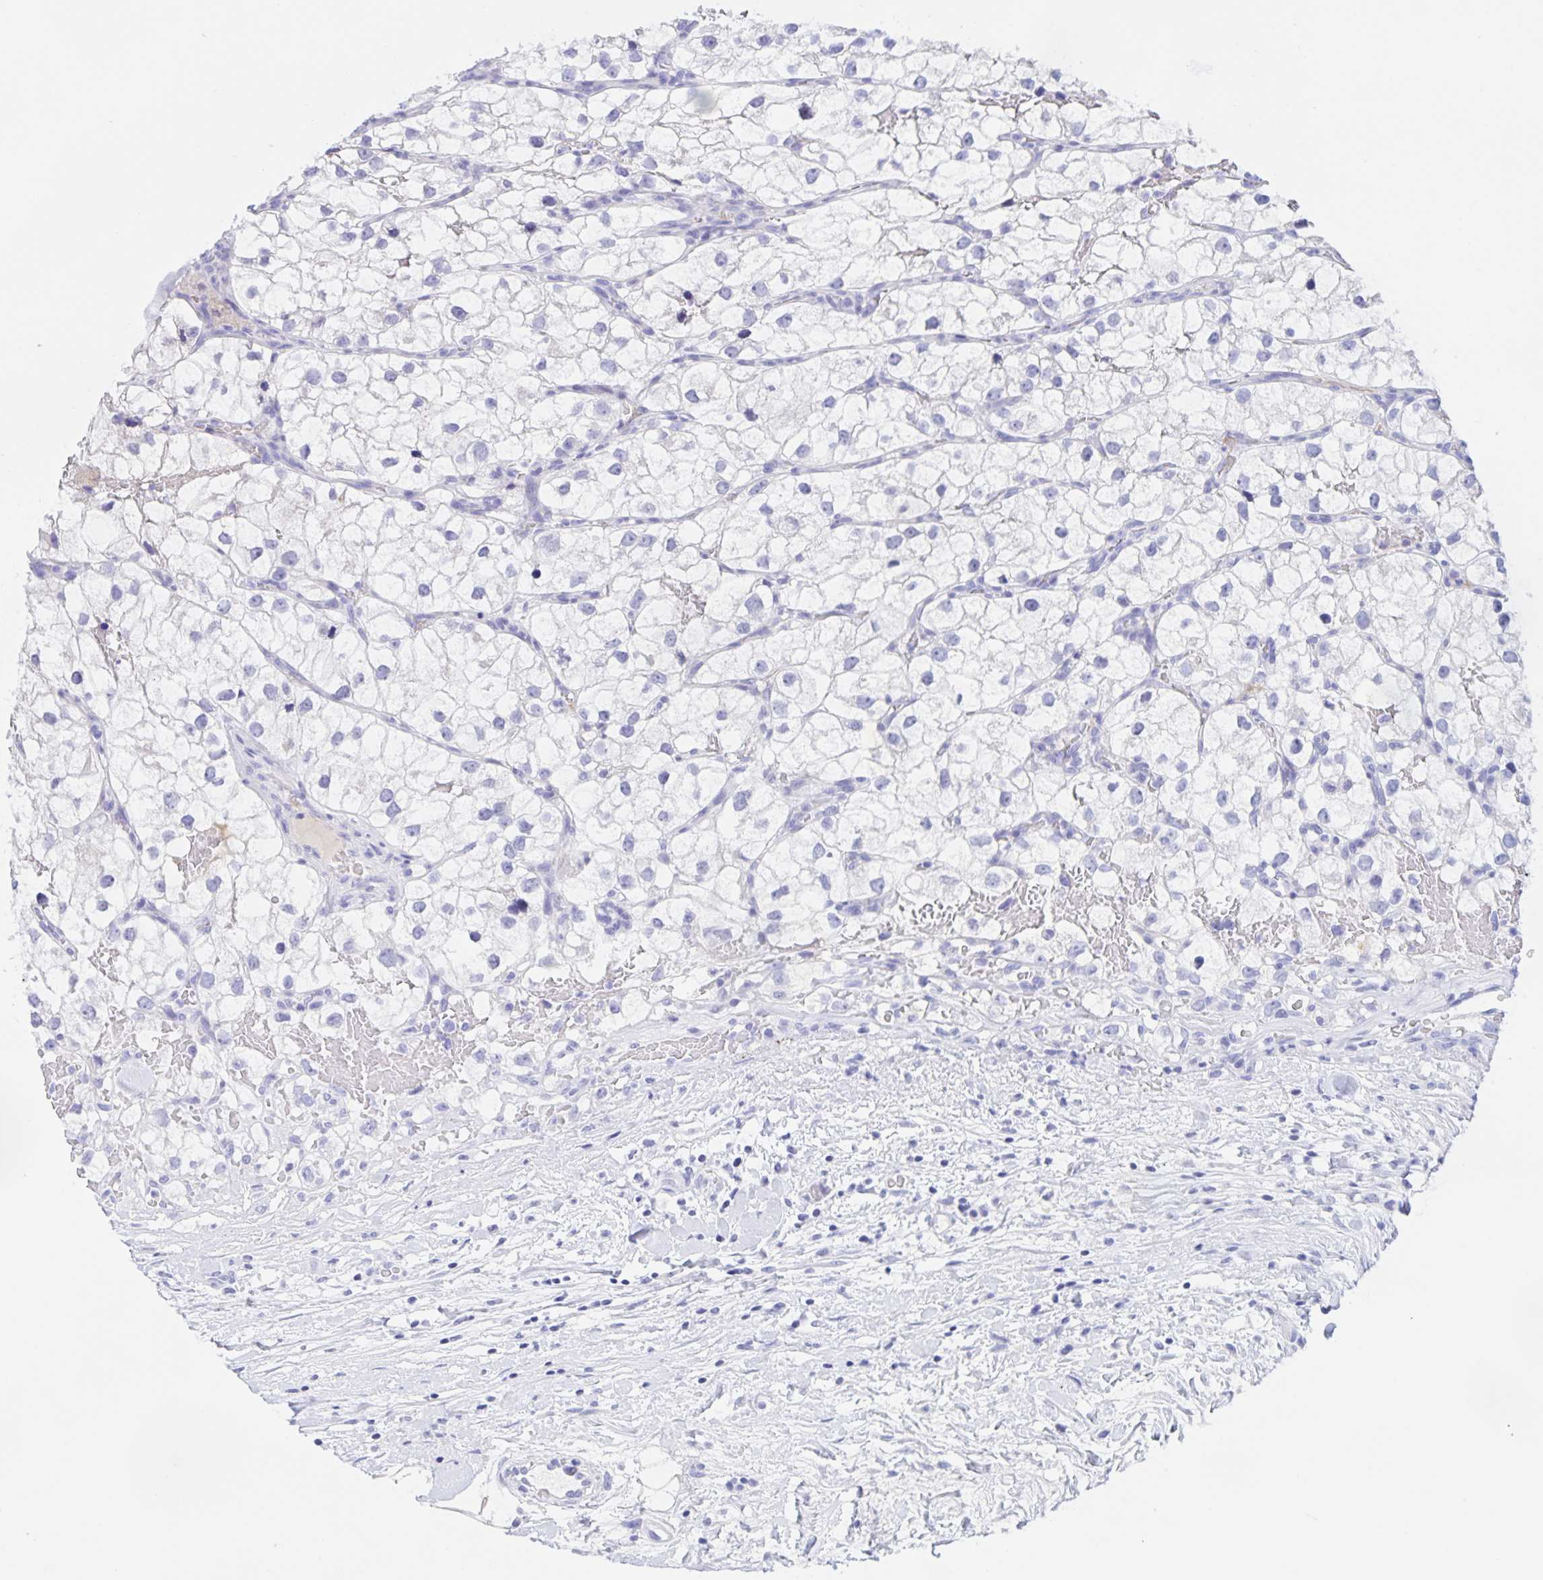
{"staining": {"intensity": "negative", "quantity": "none", "location": "none"}, "tissue": "renal cancer", "cell_type": "Tumor cells", "image_type": "cancer", "snomed": [{"axis": "morphology", "description": "Adenocarcinoma, NOS"}, {"axis": "topography", "description": "Kidney"}], "caption": "Immunohistochemistry (IHC) of adenocarcinoma (renal) demonstrates no positivity in tumor cells.", "gene": "CATSPER4", "patient": {"sex": "male", "age": 59}}